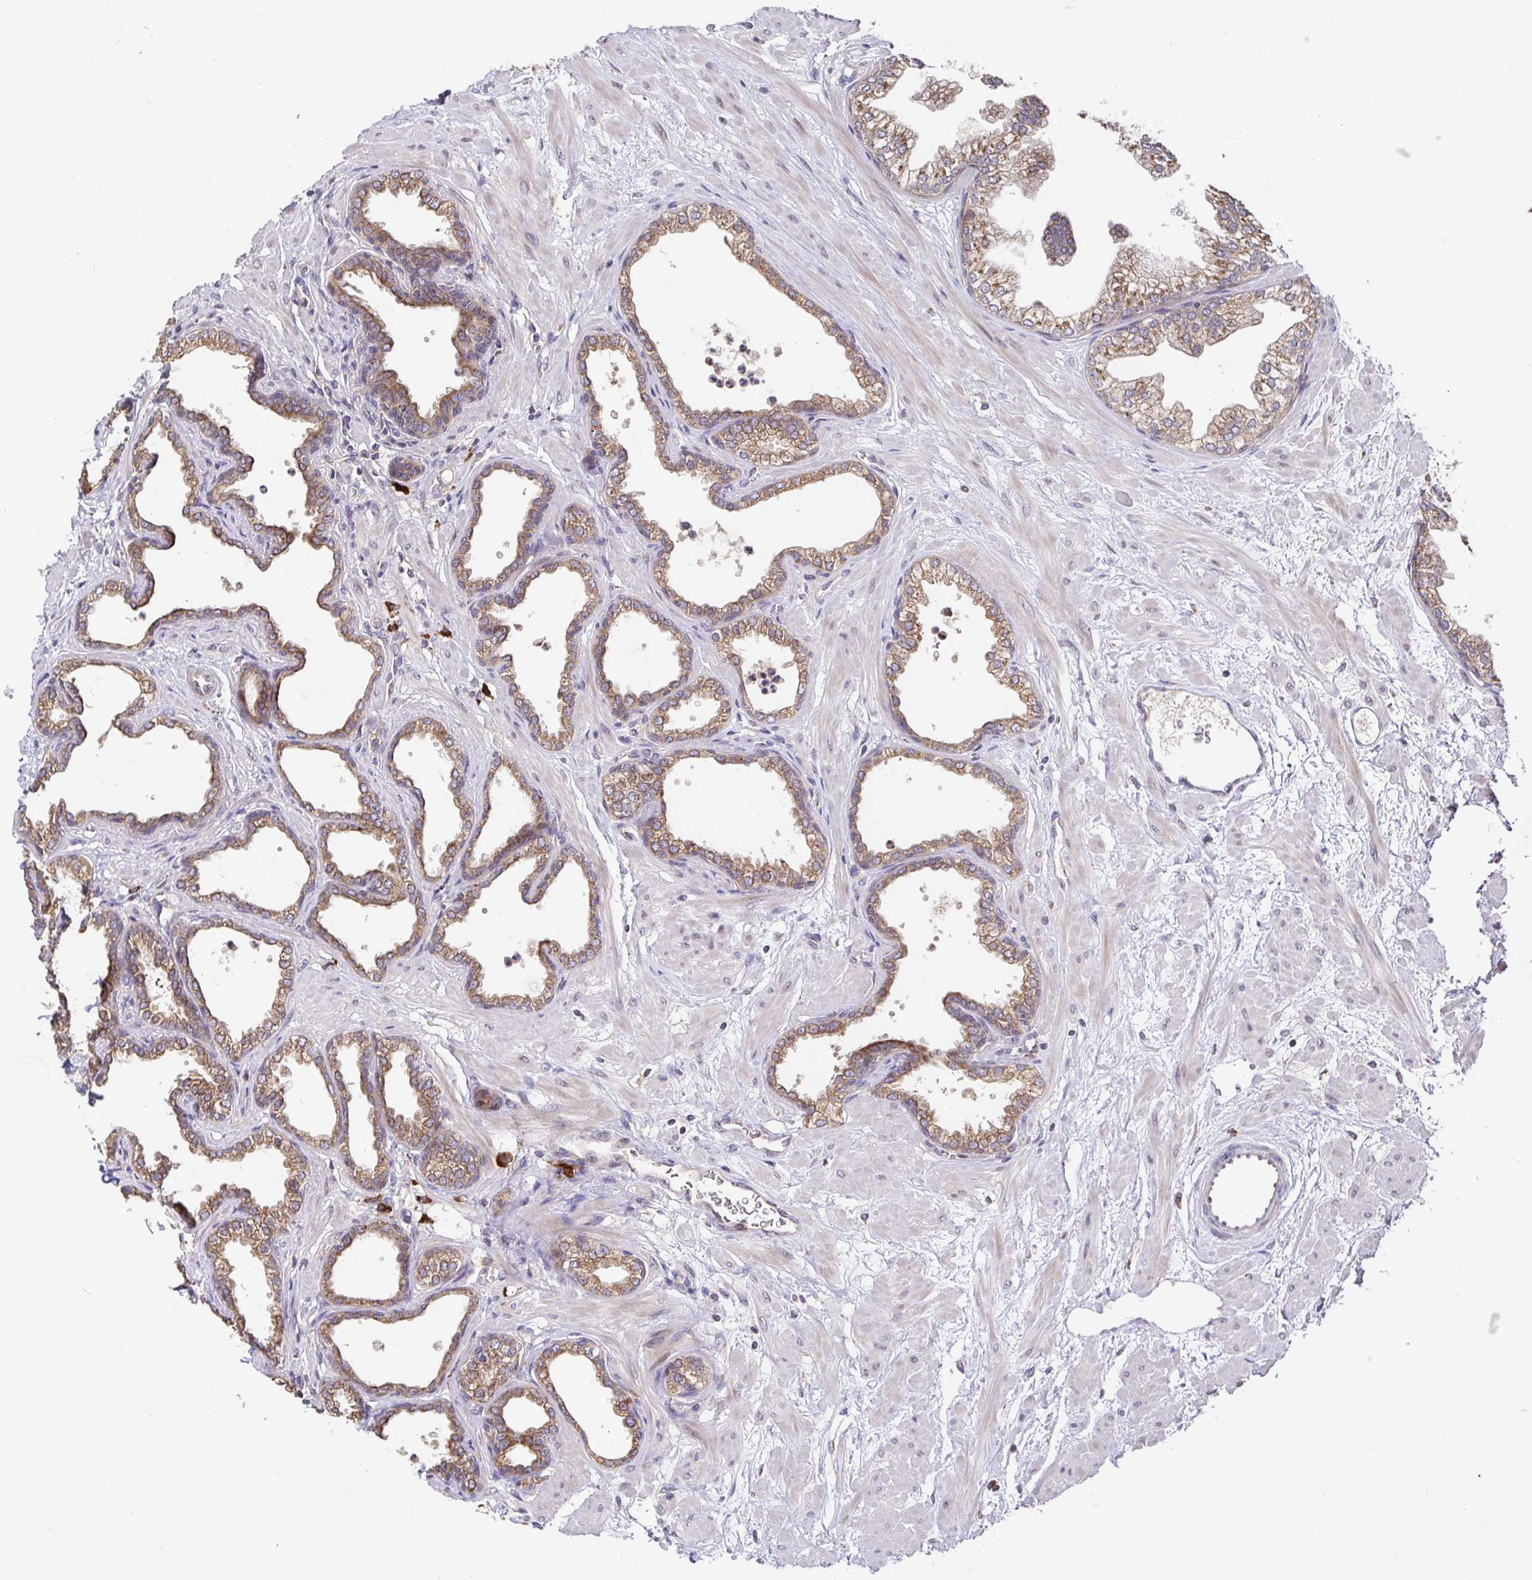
{"staining": {"intensity": "moderate", "quantity": ">75%", "location": "cytoplasmic/membranous"}, "tissue": "prostate", "cell_type": "Glandular cells", "image_type": "normal", "snomed": [{"axis": "morphology", "description": "Normal tissue, NOS"}, {"axis": "topography", "description": "Prostate"}], "caption": "A medium amount of moderate cytoplasmic/membranous expression is present in approximately >75% of glandular cells in benign prostate.", "gene": "ELP1", "patient": {"sex": "male", "age": 37}}